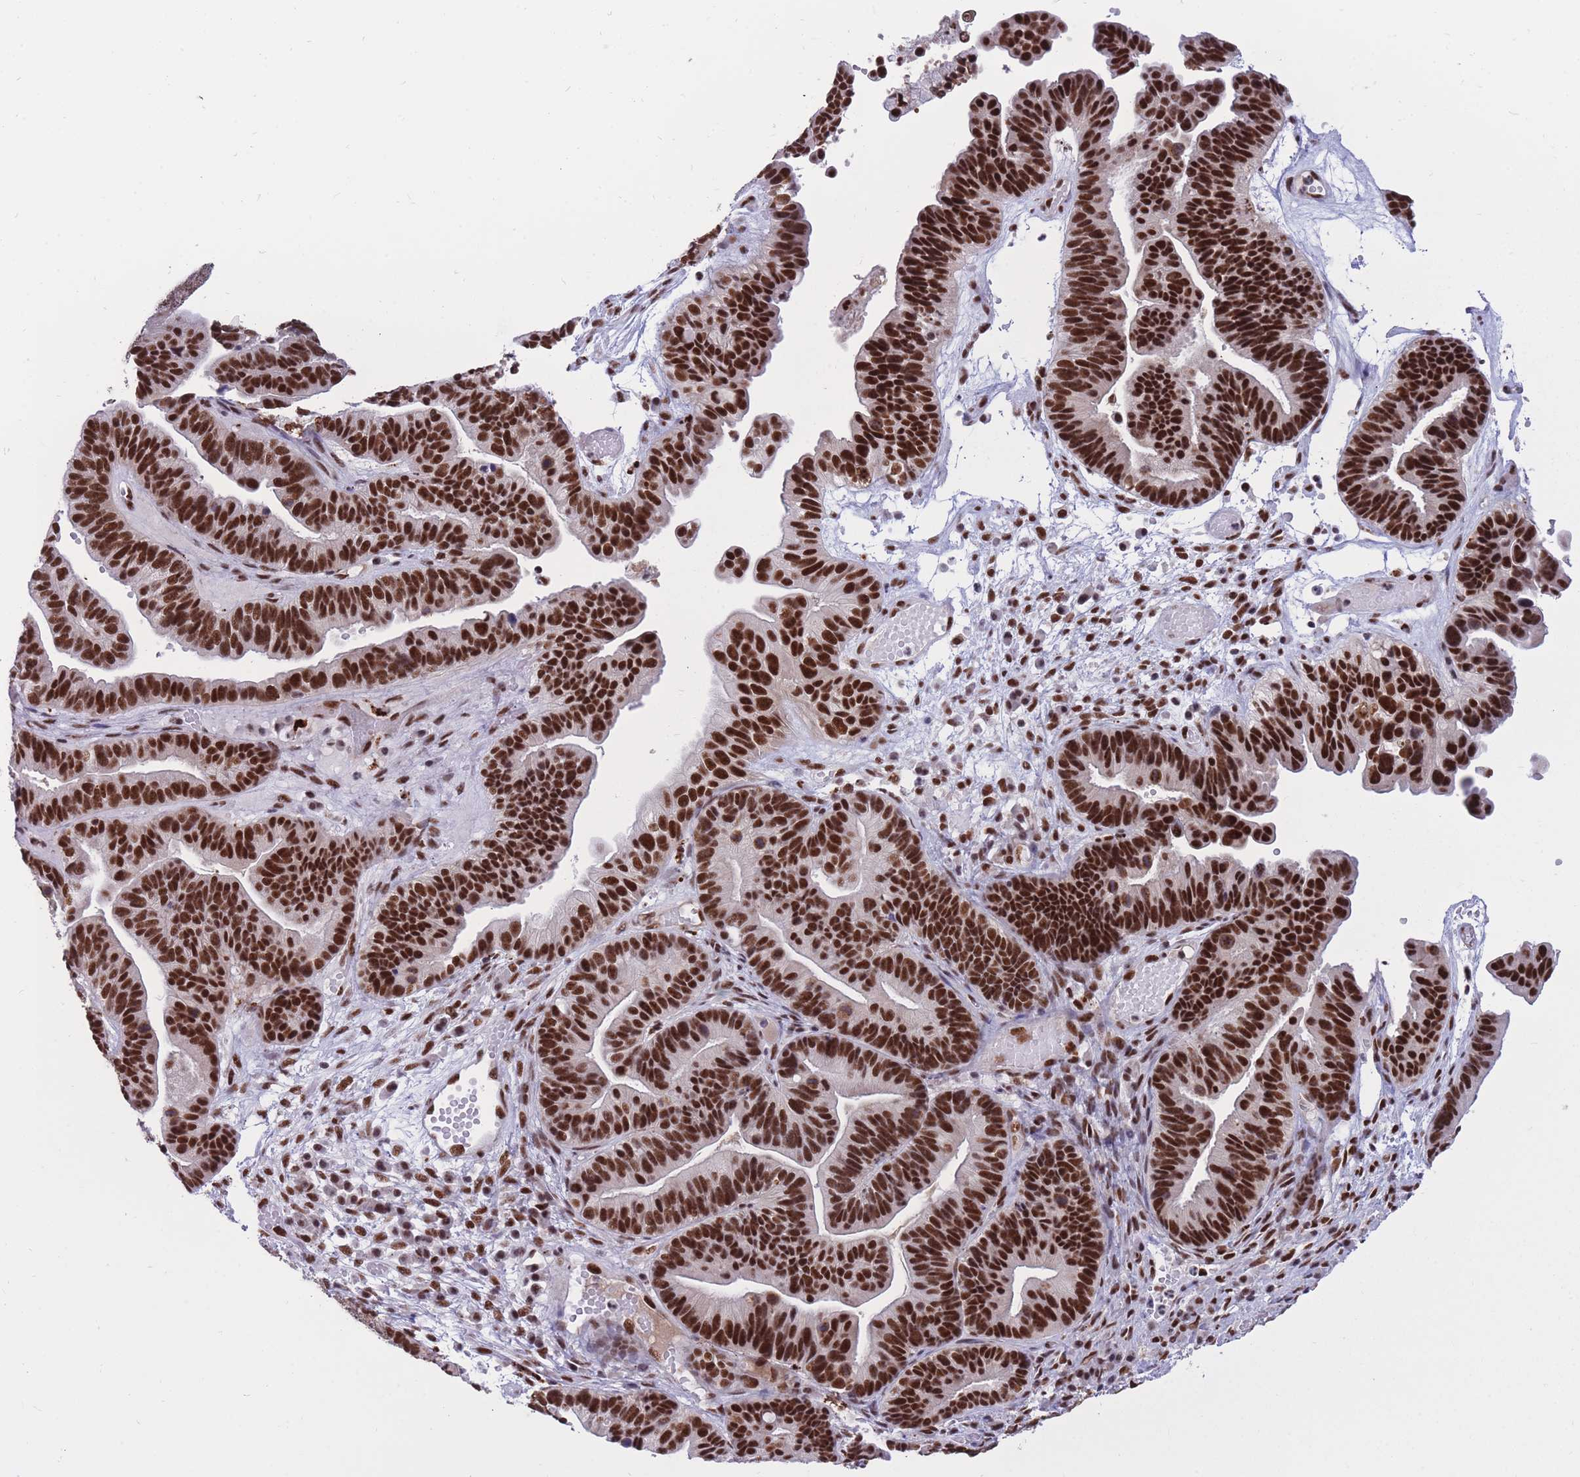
{"staining": {"intensity": "strong", "quantity": ">75%", "location": "nuclear"}, "tissue": "ovarian cancer", "cell_type": "Tumor cells", "image_type": "cancer", "snomed": [{"axis": "morphology", "description": "Cystadenocarcinoma, serous, NOS"}, {"axis": "topography", "description": "Ovary"}], "caption": "High-magnification brightfield microscopy of ovarian cancer stained with DAB (3,3'-diaminobenzidine) (brown) and counterstained with hematoxylin (blue). tumor cells exhibit strong nuclear positivity is appreciated in about>75% of cells.", "gene": "PRPF19", "patient": {"sex": "female", "age": 56}}